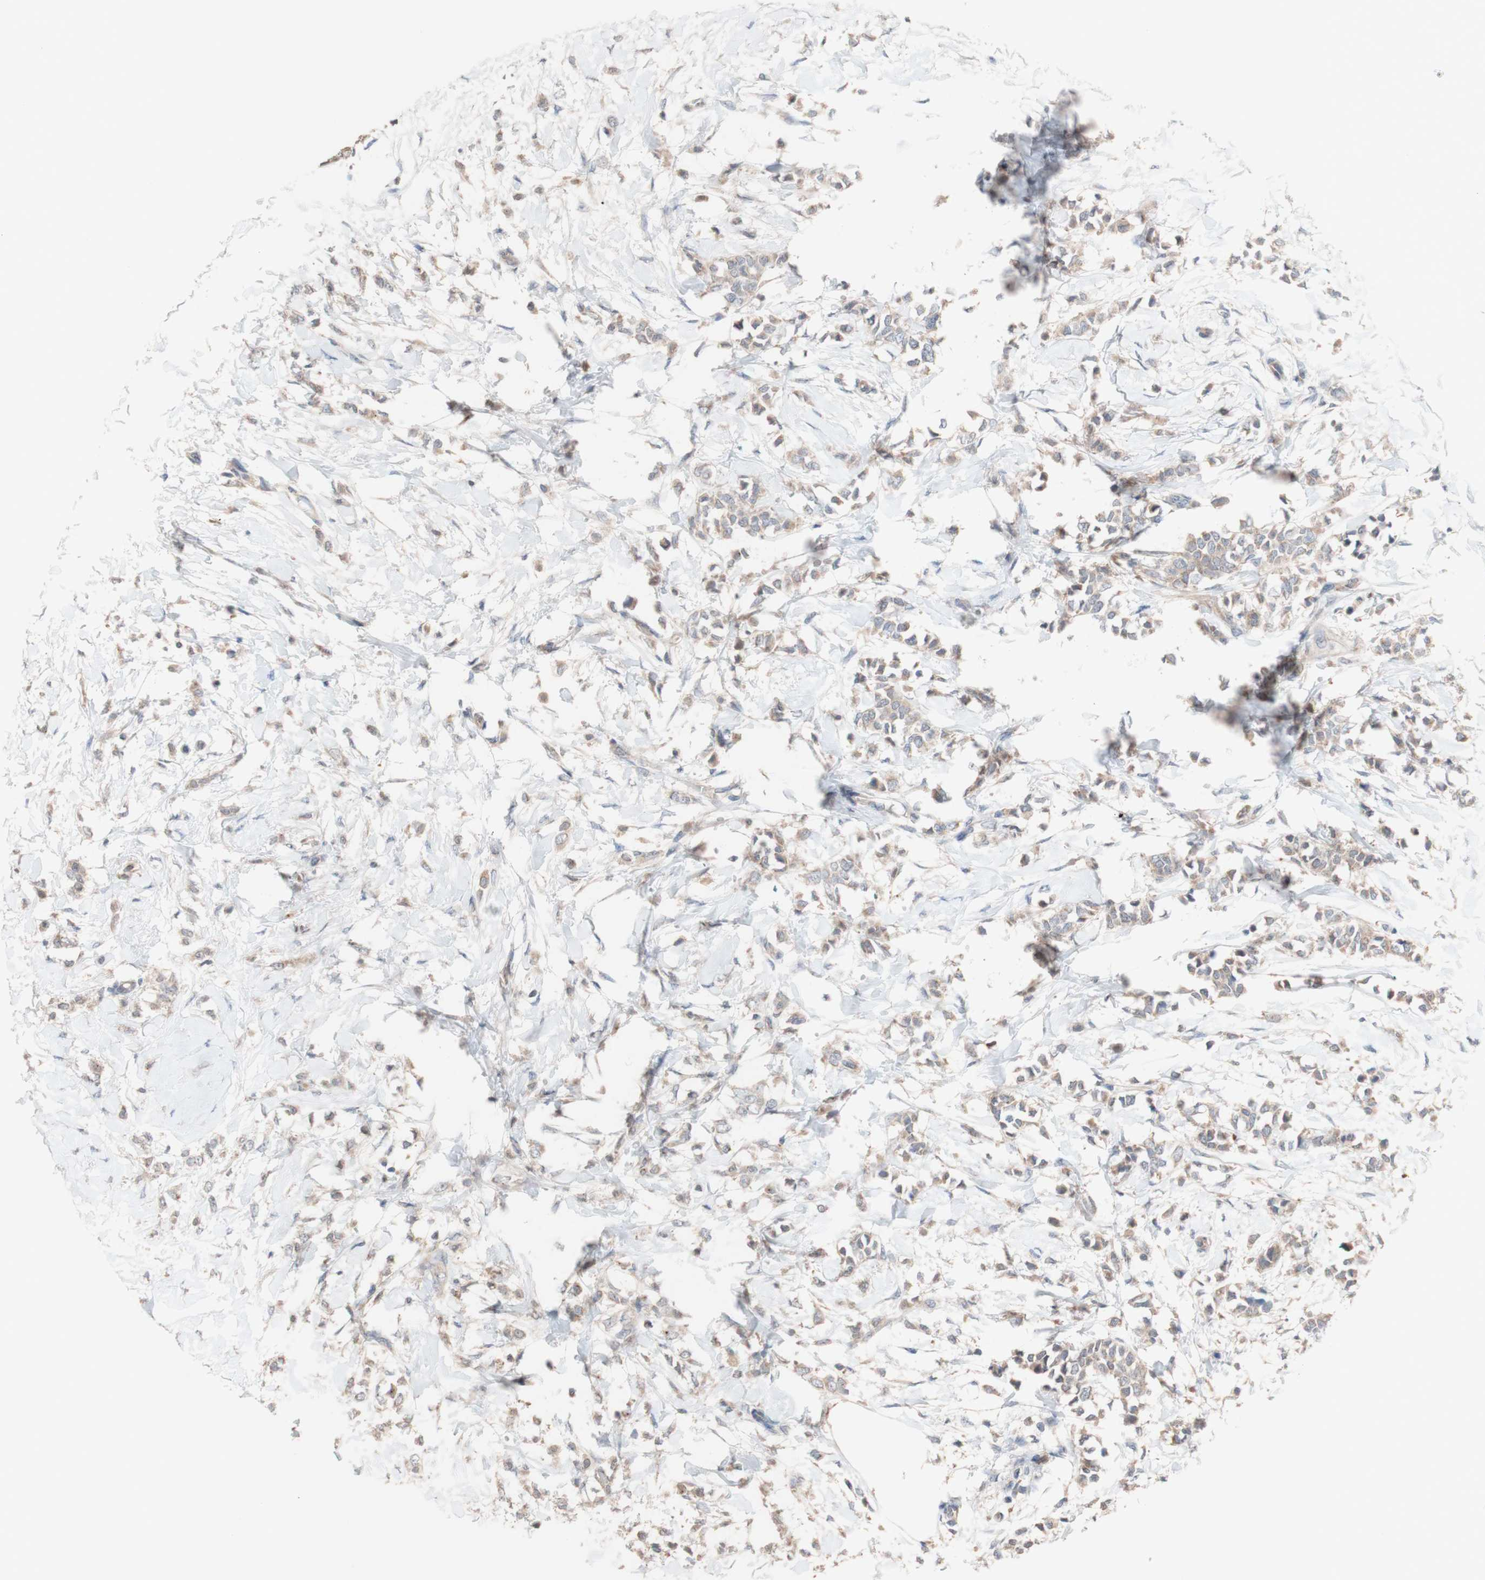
{"staining": {"intensity": "weak", "quantity": ">75%", "location": "cytoplasmic/membranous"}, "tissue": "breast cancer", "cell_type": "Tumor cells", "image_type": "cancer", "snomed": [{"axis": "morphology", "description": "Lobular carcinoma, in situ"}, {"axis": "morphology", "description": "Lobular carcinoma"}, {"axis": "topography", "description": "Breast"}], "caption": "Protein staining of breast cancer tissue exhibits weak cytoplasmic/membranous expression in about >75% of tumor cells.", "gene": "PEX2", "patient": {"sex": "female", "age": 41}}